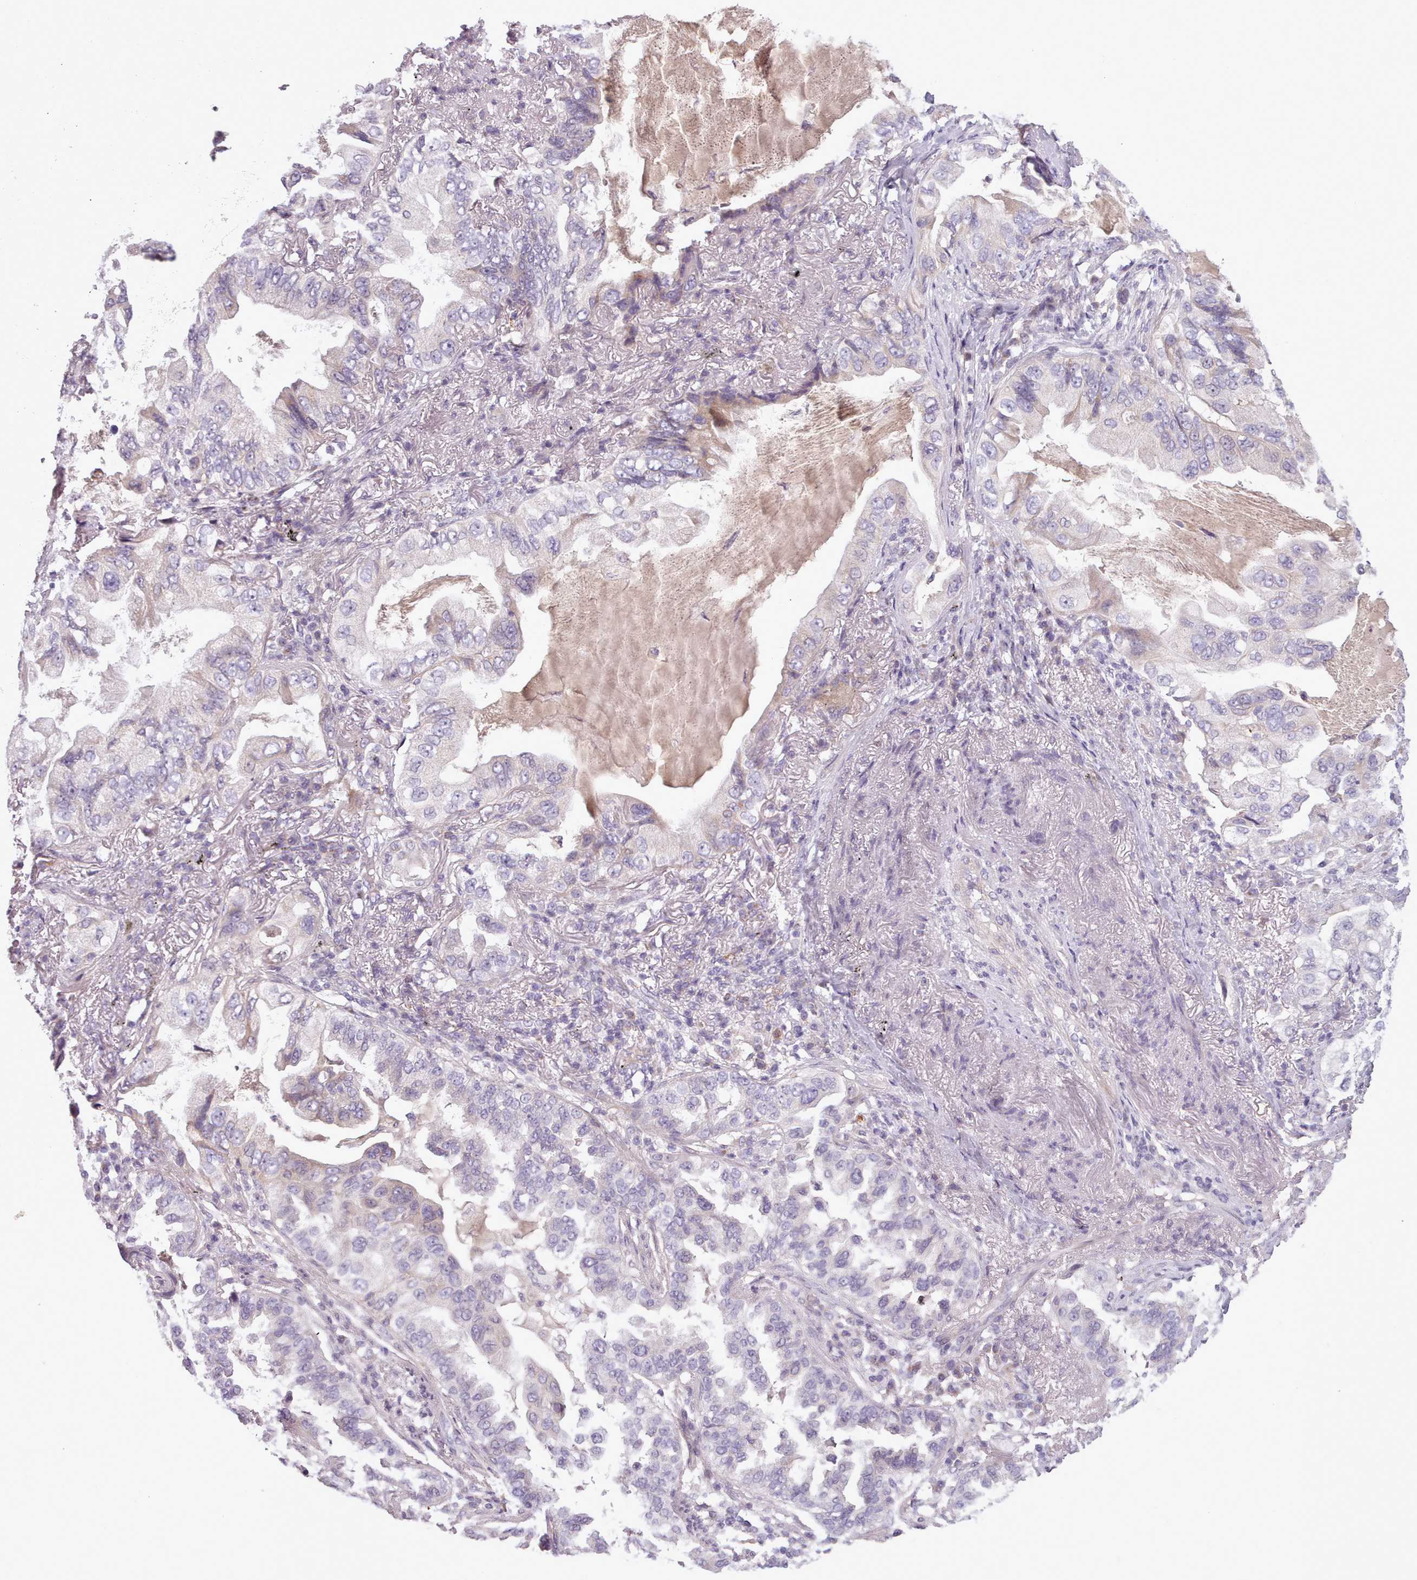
{"staining": {"intensity": "negative", "quantity": "none", "location": "none"}, "tissue": "lung cancer", "cell_type": "Tumor cells", "image_type": "cancer", "snomed": [{"axis": "morphology", "description": "Adenocarcinoma, NOS"}, {"axis": "topography", "description": "Lung"}], "caption": "Tumor cells show no significant expression in lung cancer.", "gene": "LAPTM5", "patient": {"sex": "female", "age": 69}}